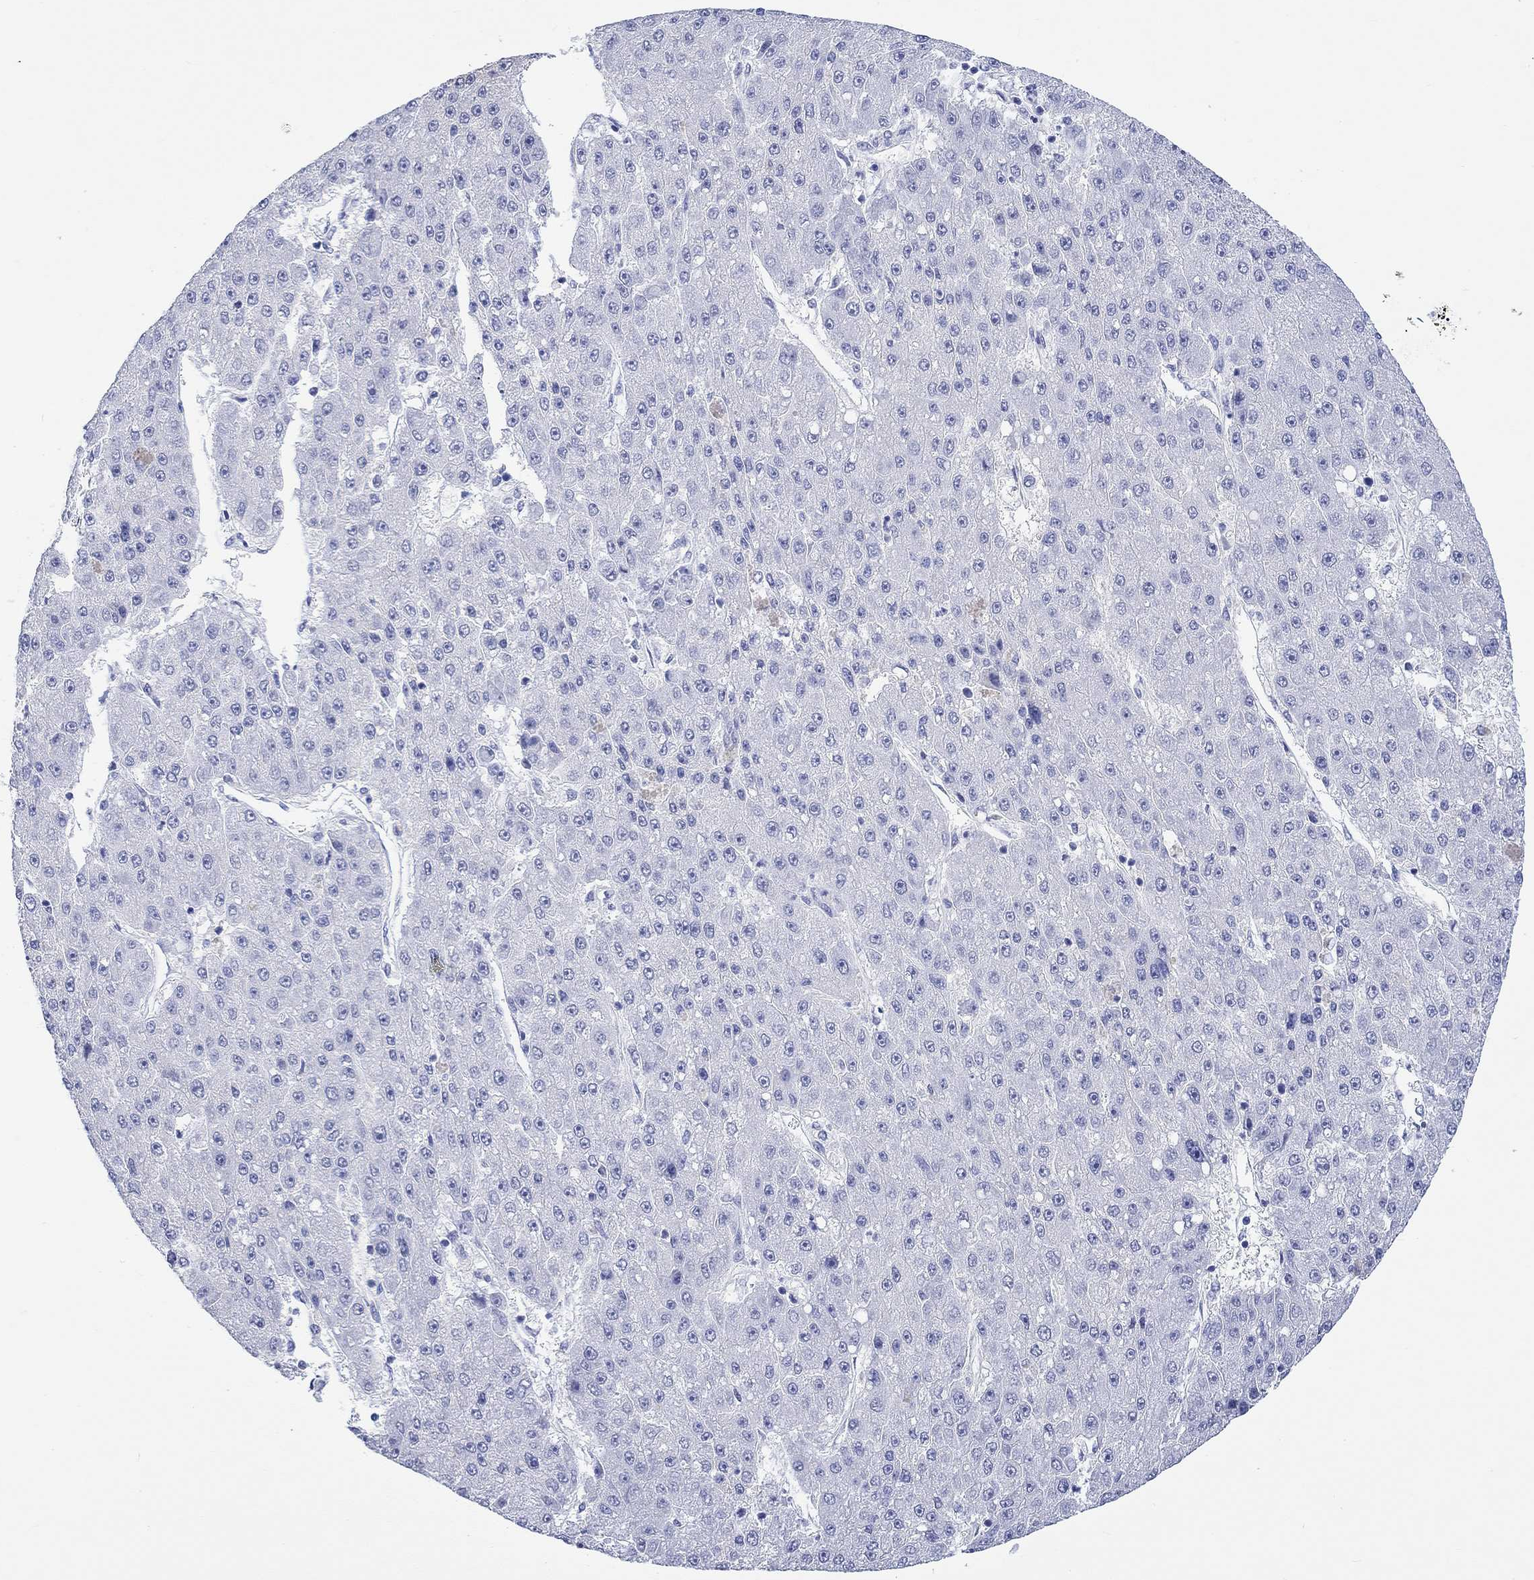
{"staining": {"intensity": "negative", "quantity": "none", "location": "none"}, "tissue": "liver cancer", "cell_type": "Tumor cells", "image_type": "cancer", "snomed": [{"axis": "morphology", "description": "Carcinoma, Hepatocellular, NOS"}, {"axis": "topography", "description": "Liver"}], "caption": "An image of human hepatocellular carcinoma (liver) is negative for staining in tumor cells.", "gene": "MSI1", "patient": {"sex": "male", "age": 67}}